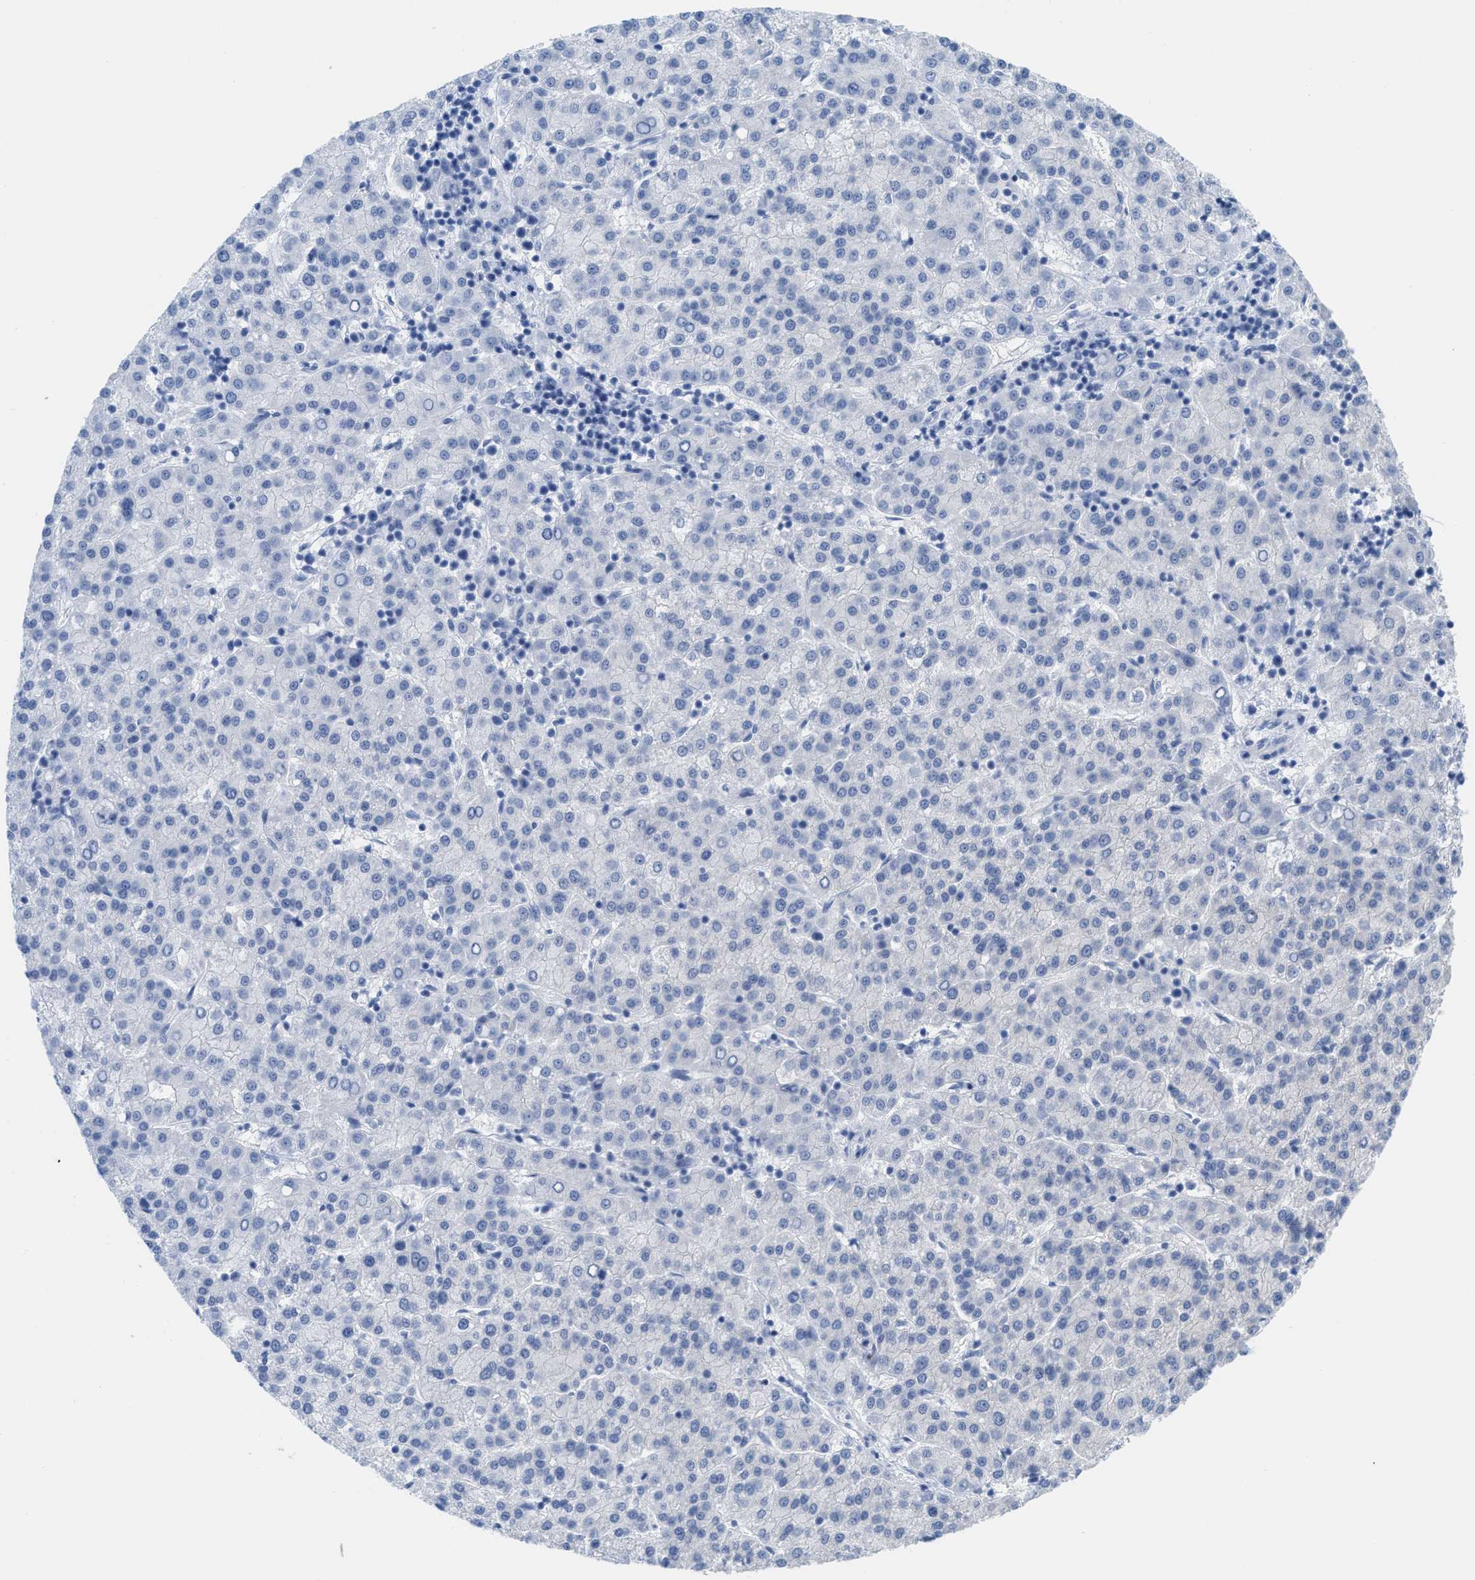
{"staining": {"intensity": "negative", "quantity": "none", "location": "none"}, "tissue": "liver cancer", "cell_type": "Tumor cells", "image_type": "cancer", "snomed": [{"axis": "morphology", "description": "Carcinoma, Hepatocellular, NOS"}, {"axis": "topography", "description": "Liver"}], "caption": "This is a image of immunohistochemistry (IHC) staining of liver cancer, which shows no expression in tumor cells. (DAB (3,3'-diaminobenzidine) immunohistochemistry with hematoxylin counter stain).", "gene": "LDAF1", "patient": {"sex": "female", "age": 58}}